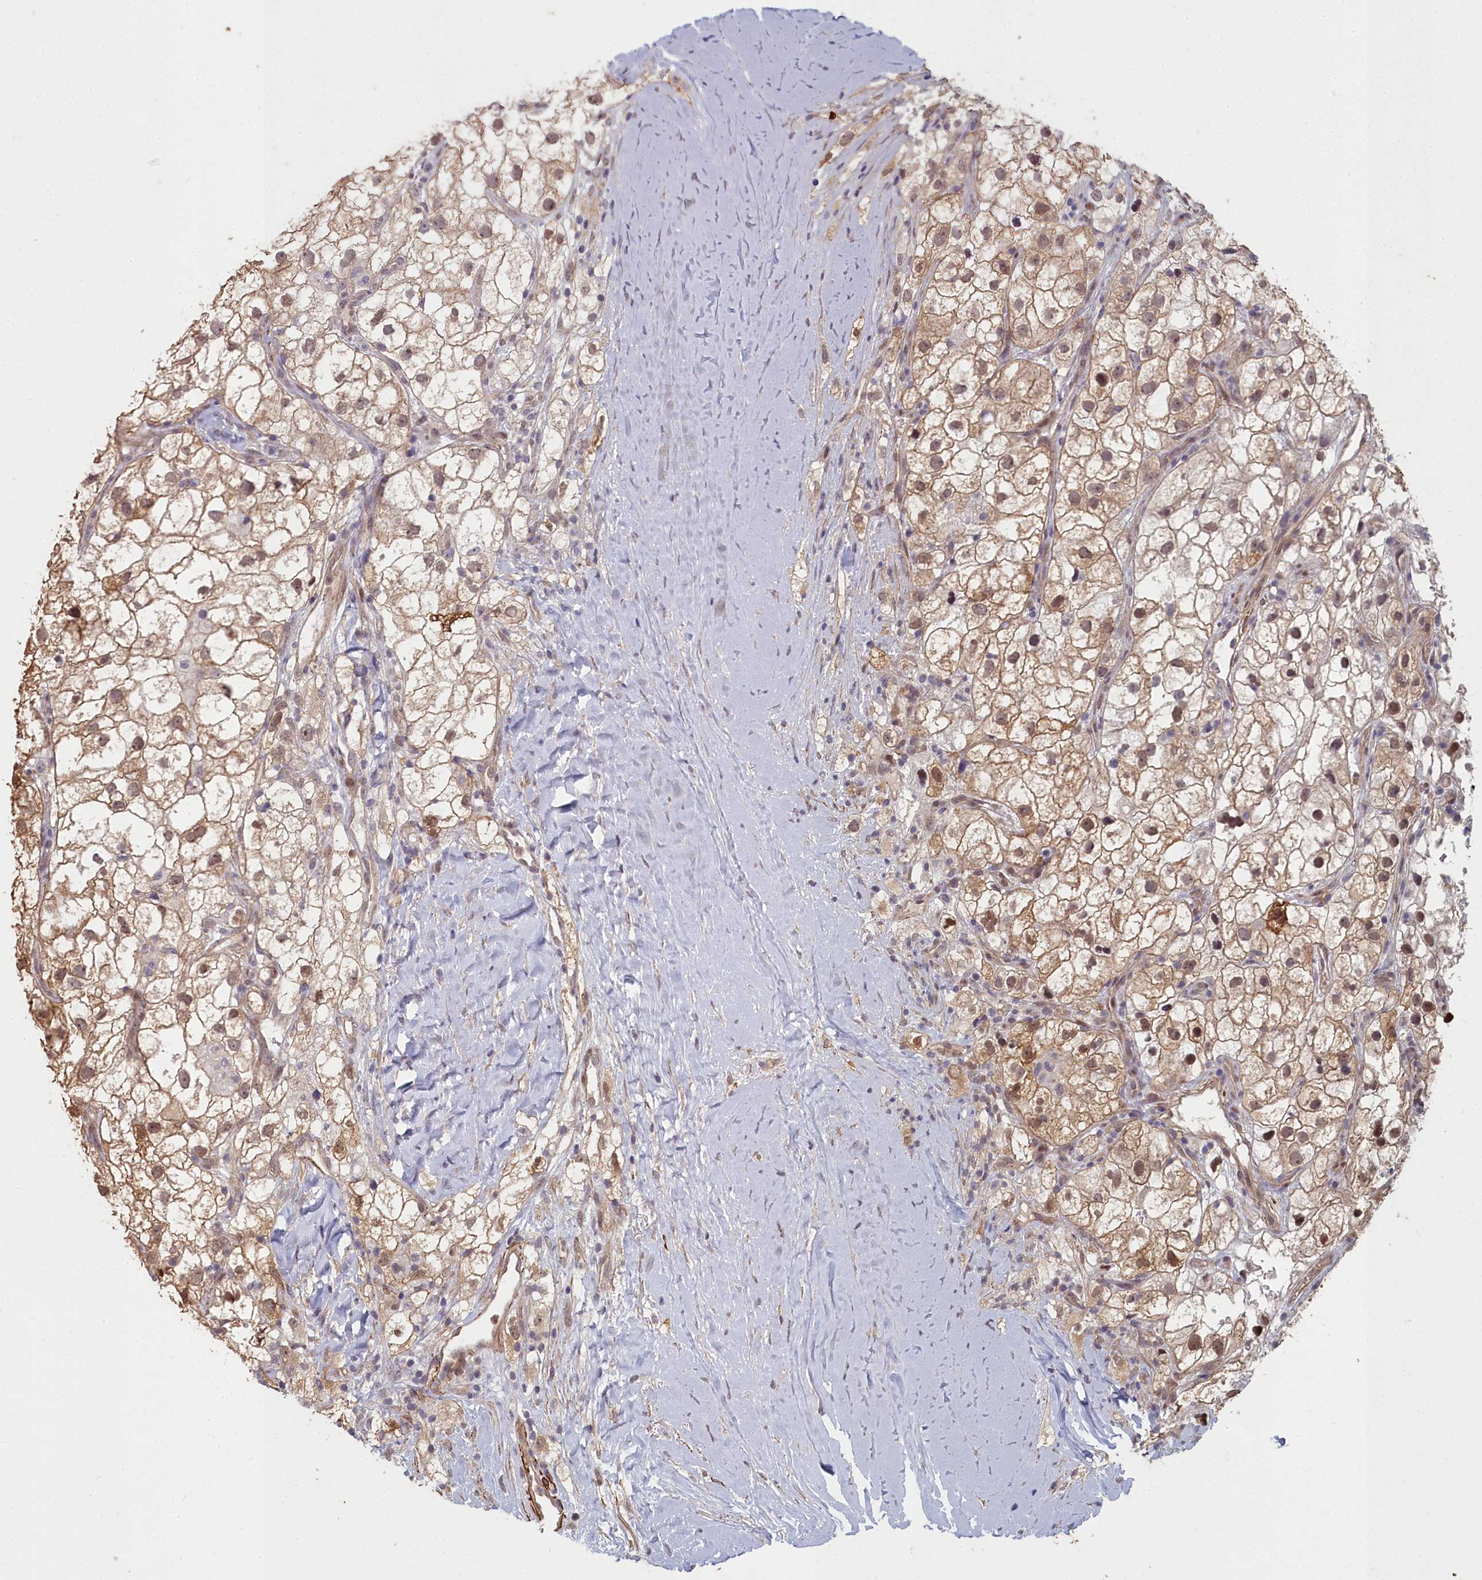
{"staining": {"intensity": "moderate", "quantity": ">75%", "location": "cytoplasmic/membranous,nuclear"}, "tissue": "renal cancer", "cell_type": "Tumor cells", "image_type": "cancer", "snomed": [{"axis": "morphology", "description": "Adenocarcinoma, NOS"}, {"axis": "topography", "description": "Kidney"}], "caption": "This micrograph reveals adenocarcinoma (renal) stained with immunohistochemistry (IHC) to label a protein in brown. The cytoplasmic/membranous and nuclear of tumor cells show moderate positivity for the protein. Nuclei are counter-stained blue.", "gene": "ZNF626", "patient": {"sex": "male", "age": 59}}